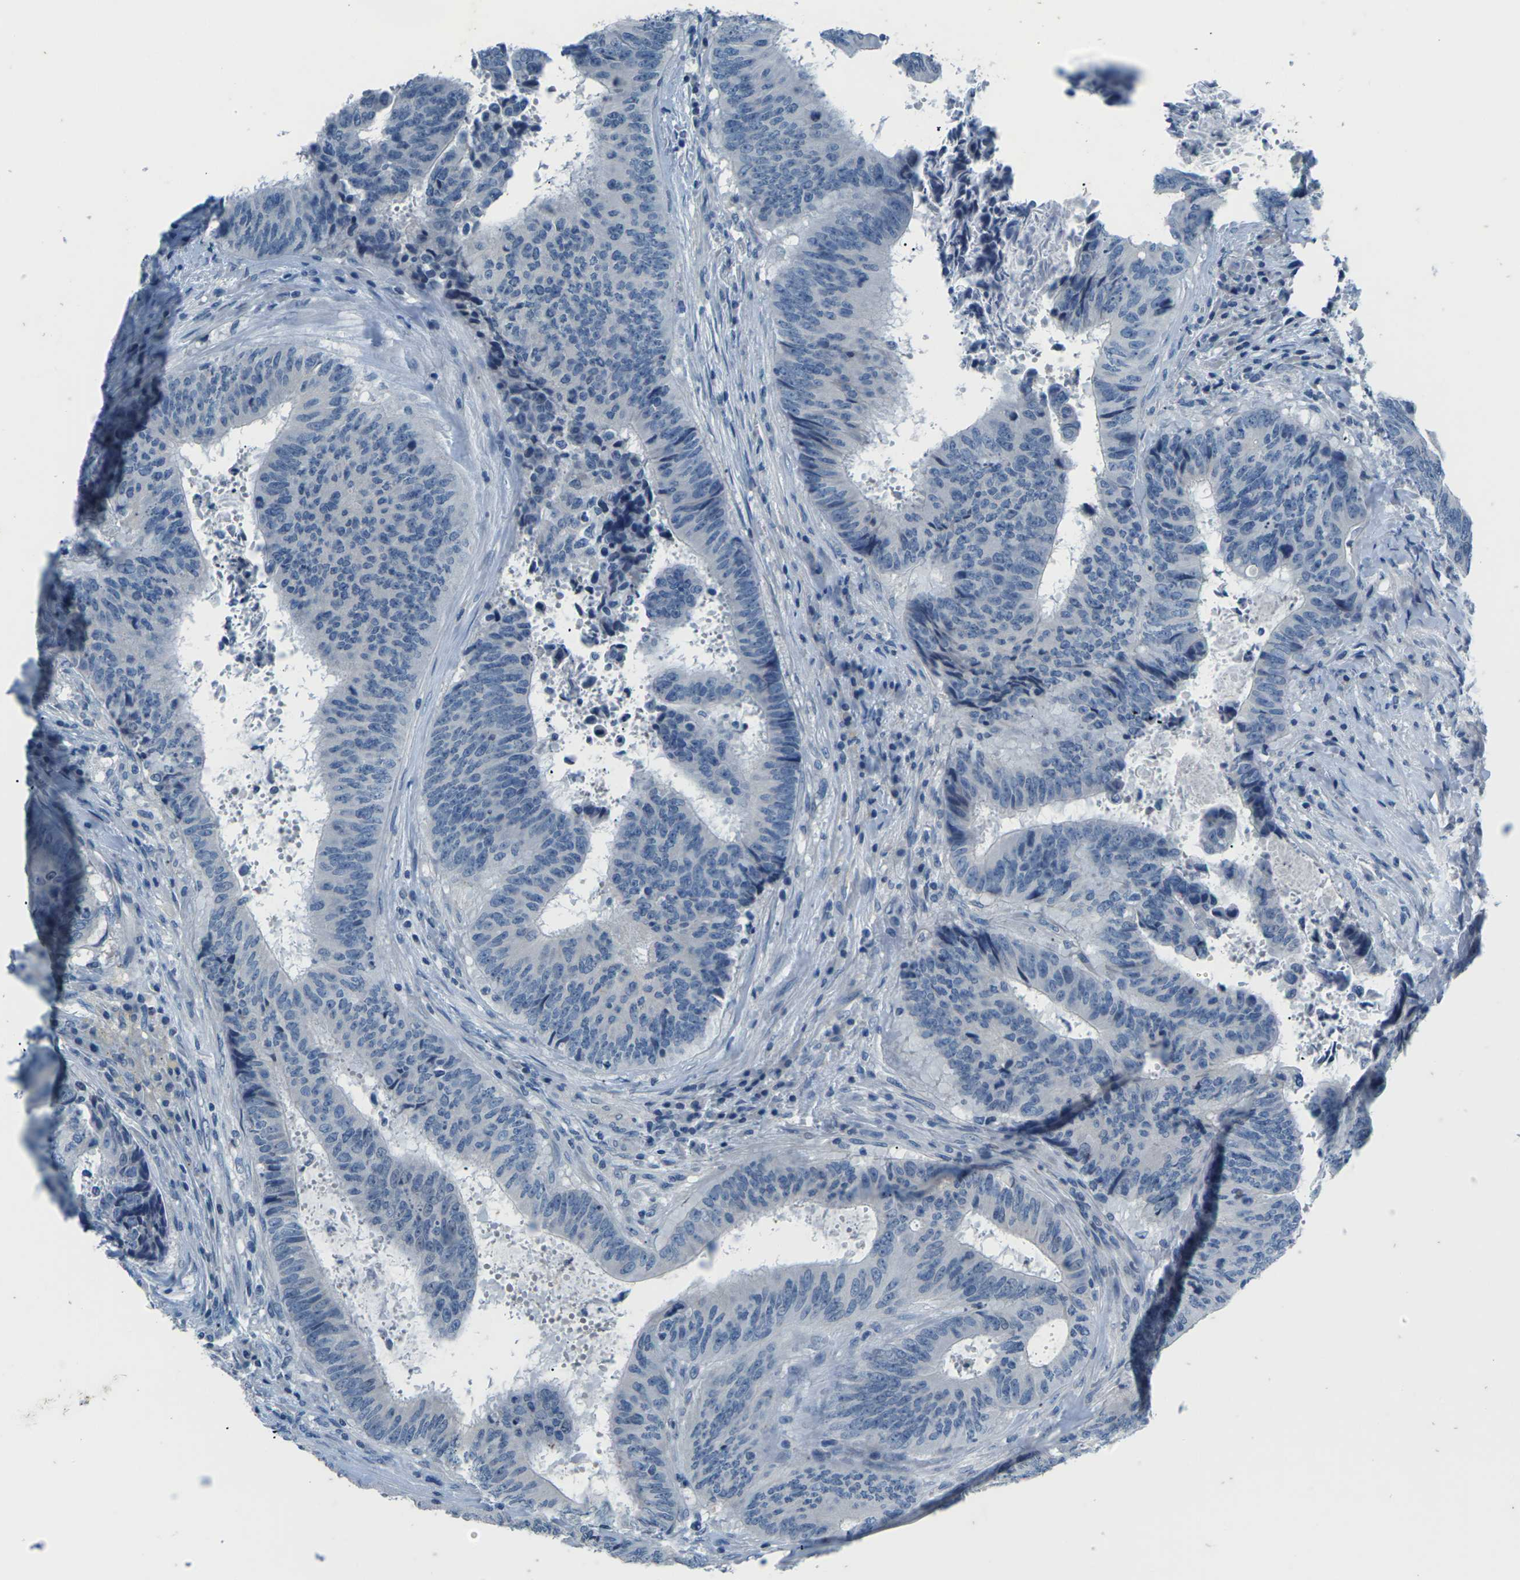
{"staining": {"intensity": "negative", "quantity": "none", "location": "none"}, "tissue": "colorectal cancer", "cell_type": "Tumor cells", "image_type": "cancer", "snomed": [{"axis": "morphology", "description": "Adenocarcinoma, NOS"}, {"axis": "topography", "description": "Rectum"}], "caption": "A photomicrograph of colorectal adenocarcinoma stained for a protein demonstrates no brown staining in tumor cells.", "gene": "UMOD", "patient": {"sex": "male", "age": 72}}